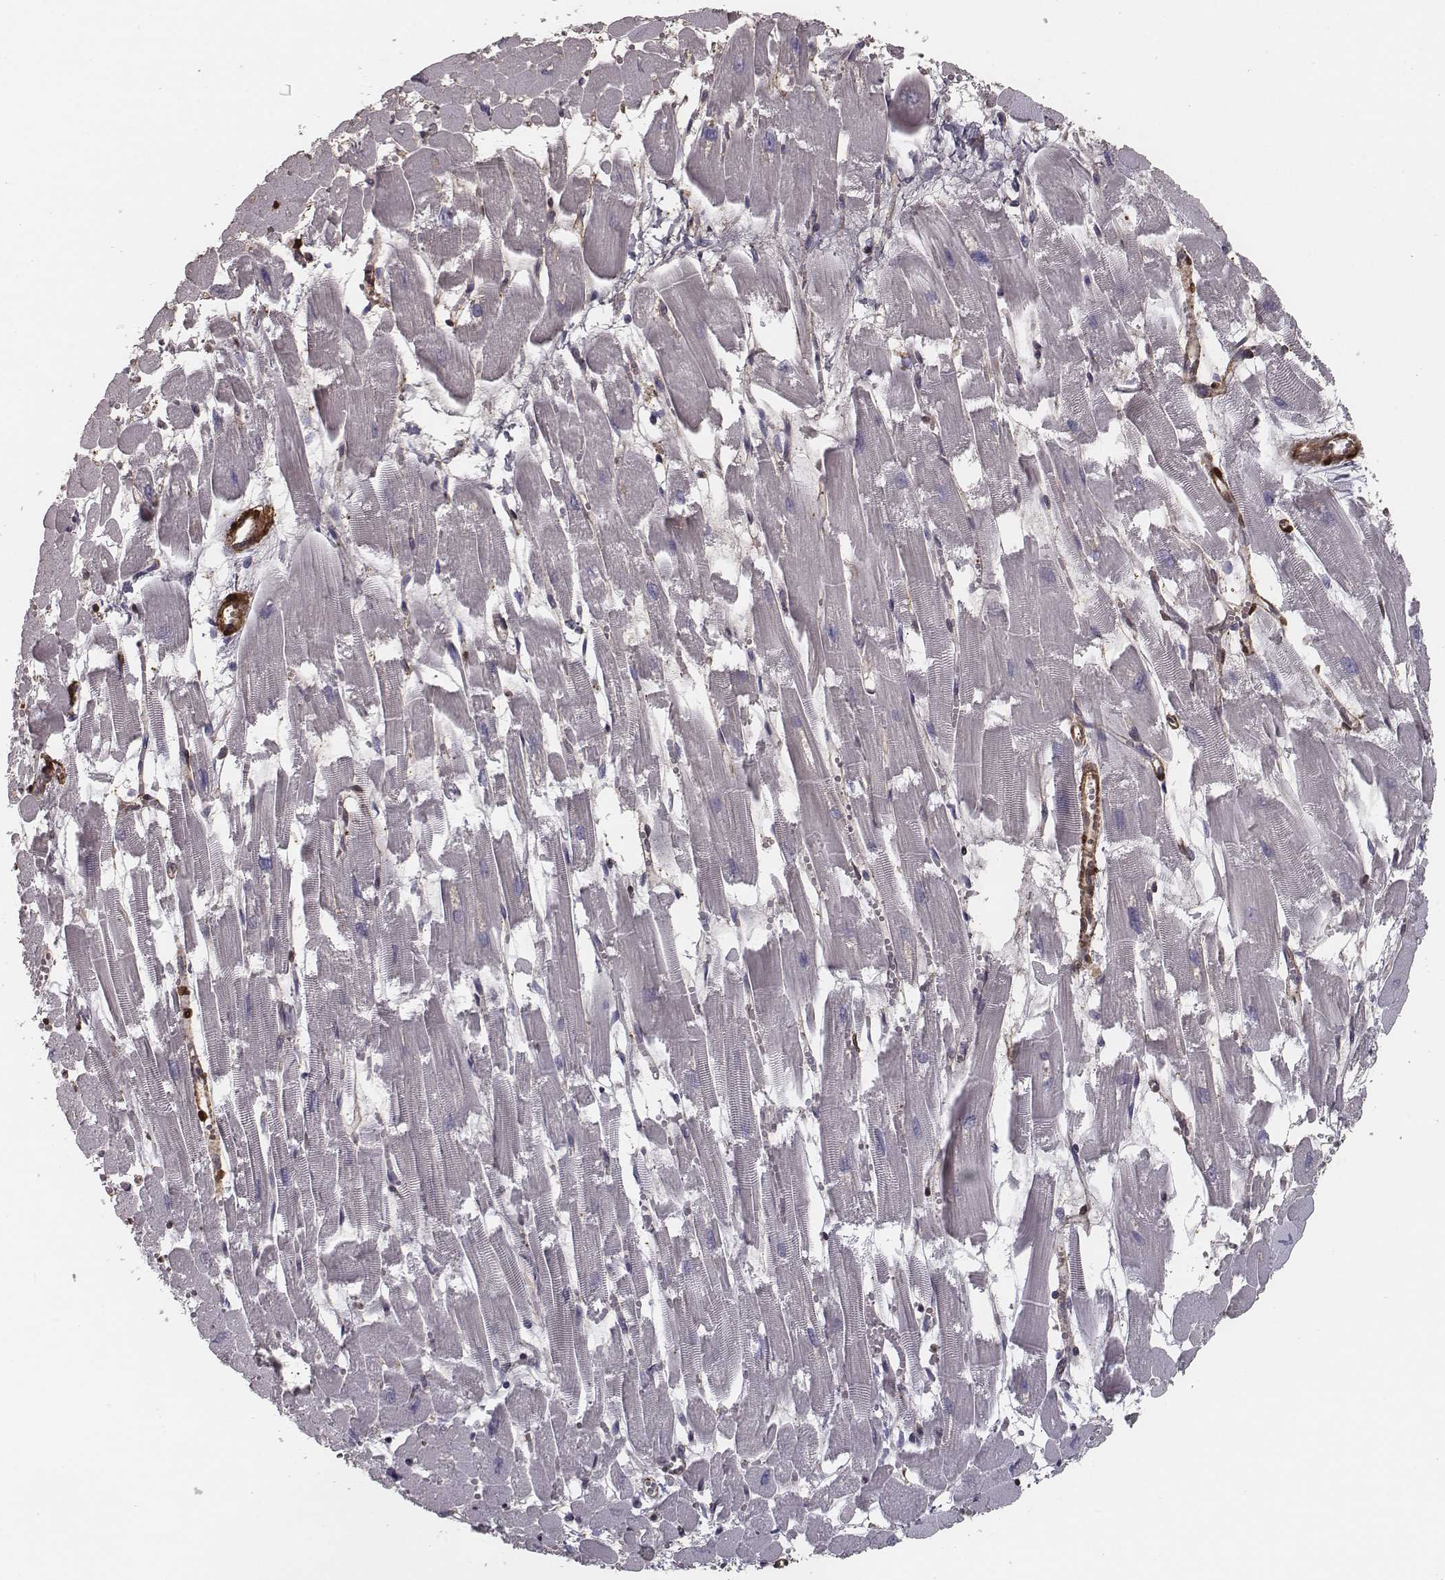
{"staining": {"intensity": "negative", "quantity": "none", "location": "none"}, "tissue": "heart muscle", "cell_type": "Cardiomyocytes", "image_type": "normal", "snomed": [{"axis": "morphology", "description": "Normal tissue, NOS"}, {"axis": "topography", "description": "Heart"}], "caption": "High magnification brightfield microscopy of unremarkable heart muscle stained with DAB (brown) and counterstained with hematoxylin (blue): cardiomyocytes show no significant staining.", "gene": "ISYNA1", "patient": {"sex": "female", "age": 52}}